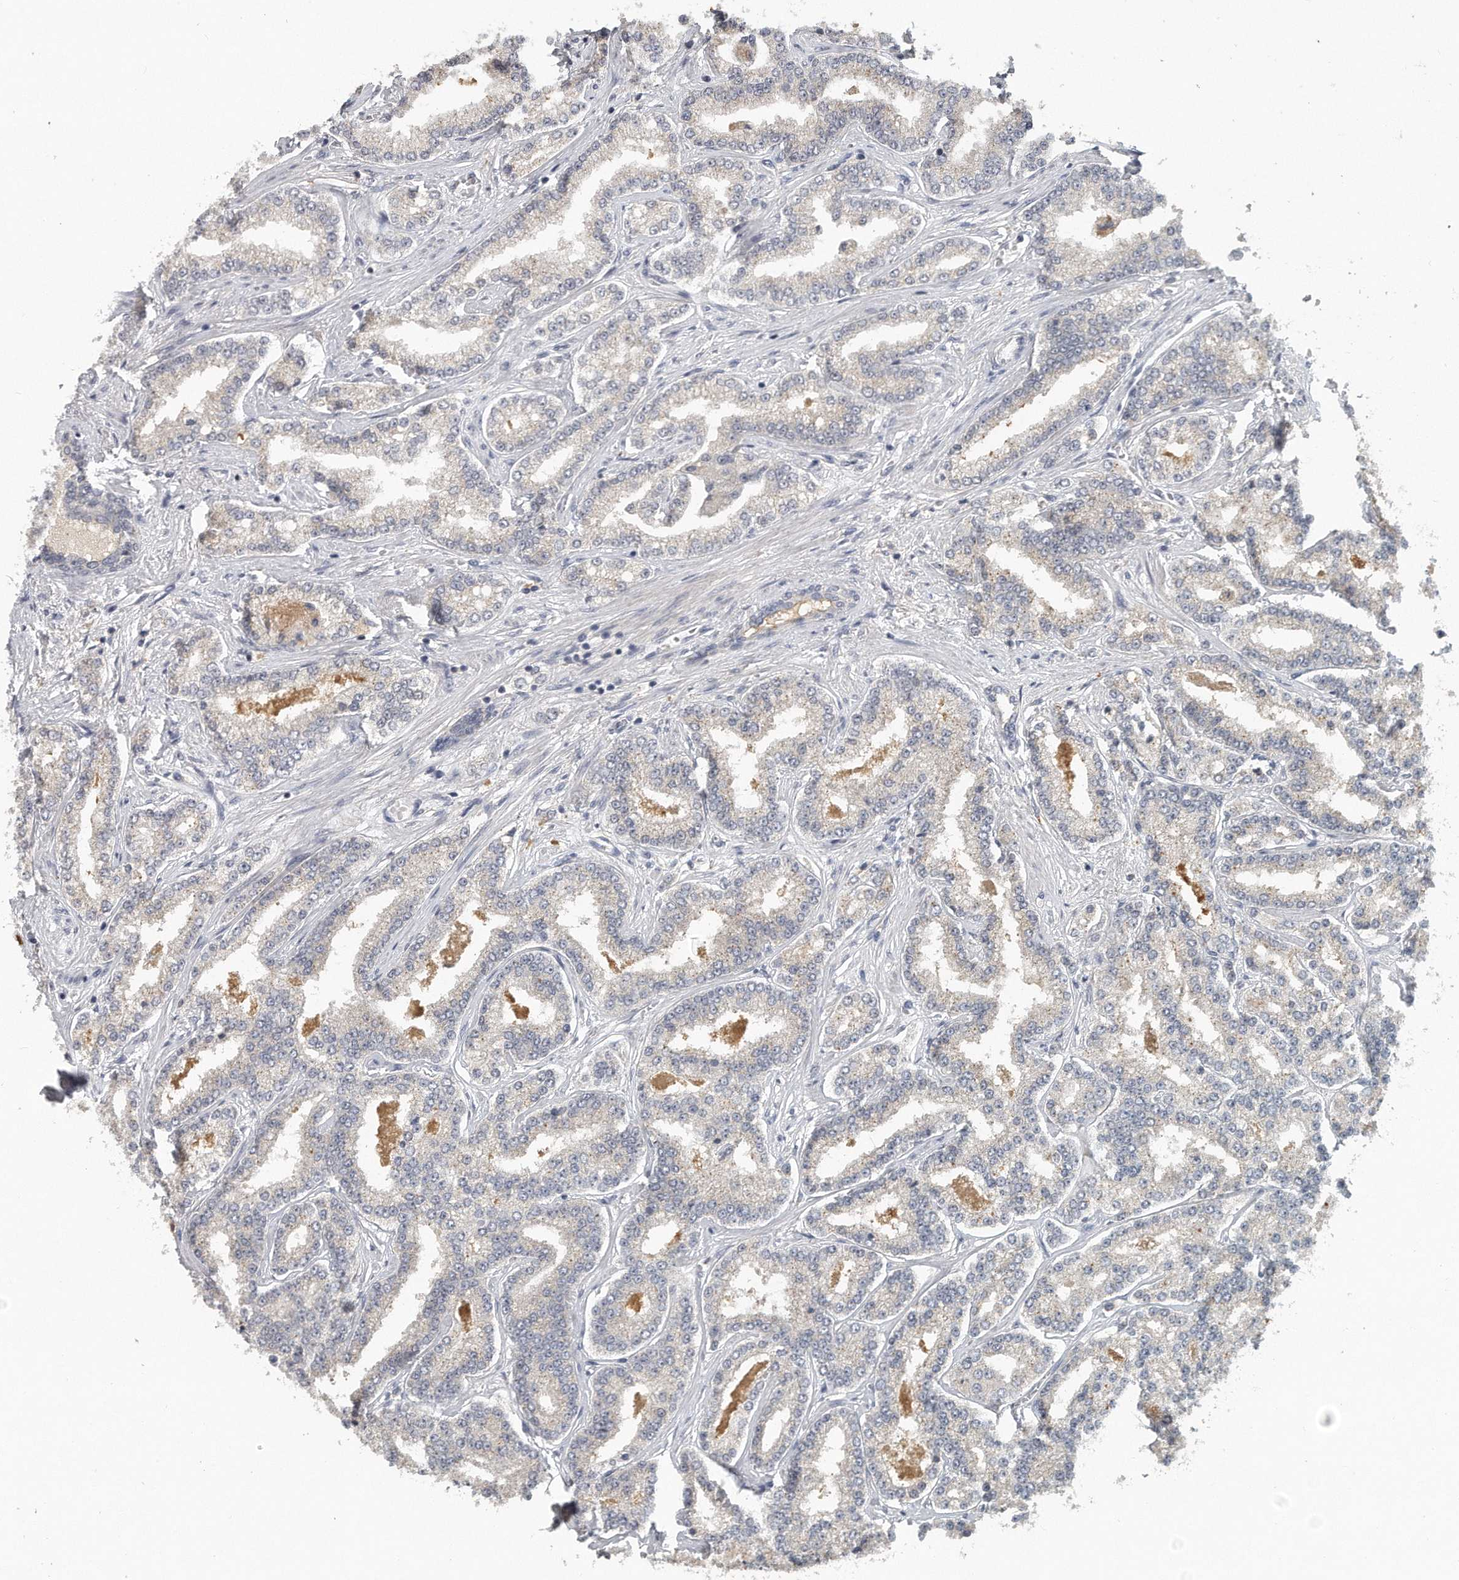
{"staining": {"intensity": "negative", "quantity": "none", "location": "none"}, "tissue": "prostate cancer", "cell_type": "Tumor cells", "image_type": "cancer", "snomed": [{"axis": "morphology", "description": "Normal tissue, NOS"}, {"axis": "morphology", "description": "Adenocarcinoma, High grade"}, {"axis": "topography", "description": "Prostate"}], "caption": "Immunohistochemistry (IHC) image of prostate high-grade adenocarcinoma stained for a protein (brown), which reveals no positivity in tumor cells.", "gene": "TRAPPC14", "patient": {"sex": "male", "age": 83}}